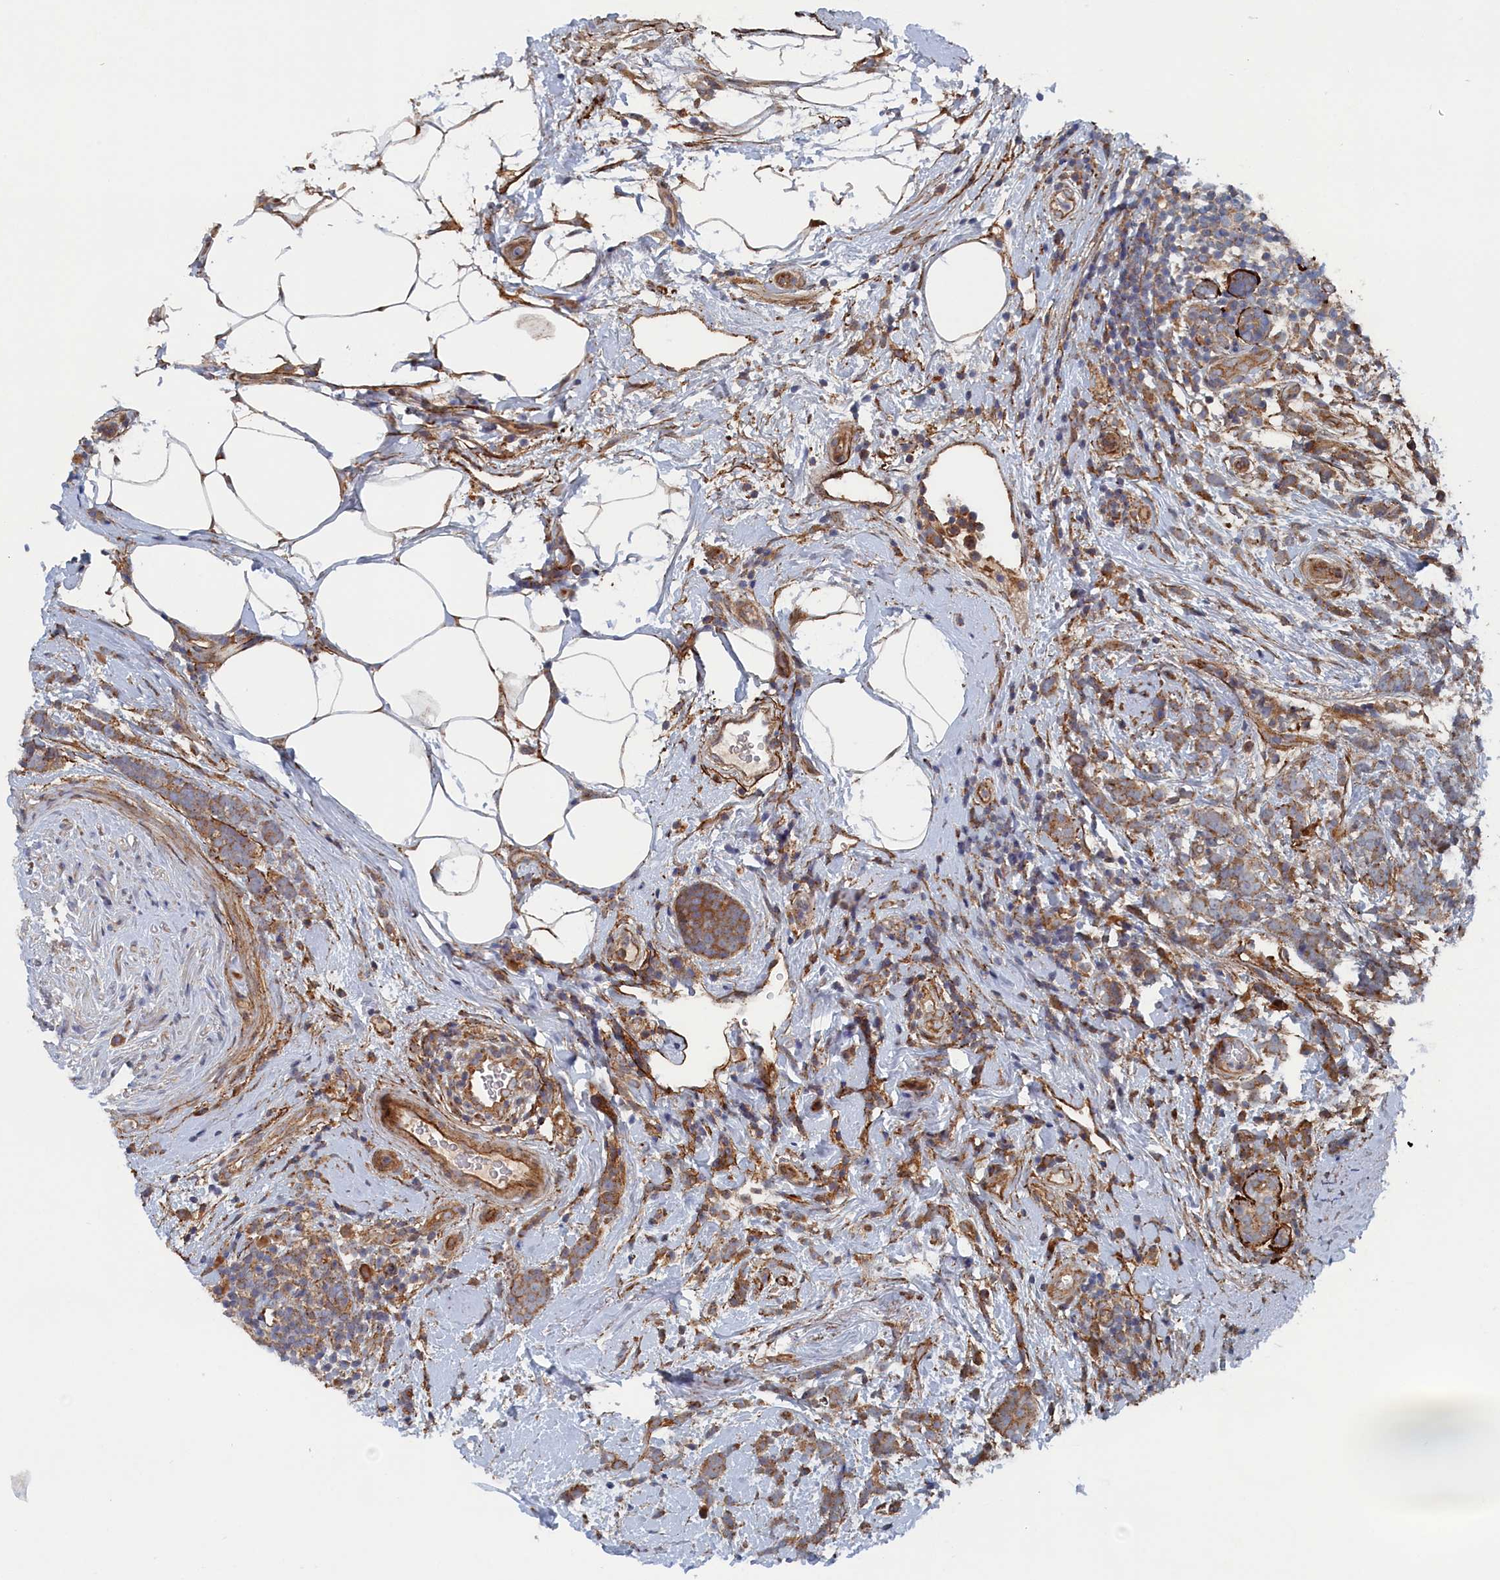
{"staining": {"intensity": "moderate", "quantity": ">75%", "location": "cytoplasmic/membranous"}, "tissue": "breast cancer", "cell_type": "Tumor cells", "image_type": "cancer", "snomed": [{"axis": "morphology", "description": "Lobular carcinoma"}, {"axis": "topography", "description": "Breast"}], "caption": "DAB (3,3'-diaminobenzidine) immunohistochemical staining of human breast cancer demonstrates moderate cytoplasmic/membranous protein expression in about >75% of tumor cells. Ihc stains the protein in brown and the nuclei are stained blue.", "gene": "TMEM196", "patient": {"sex": "female", "age": 58}}